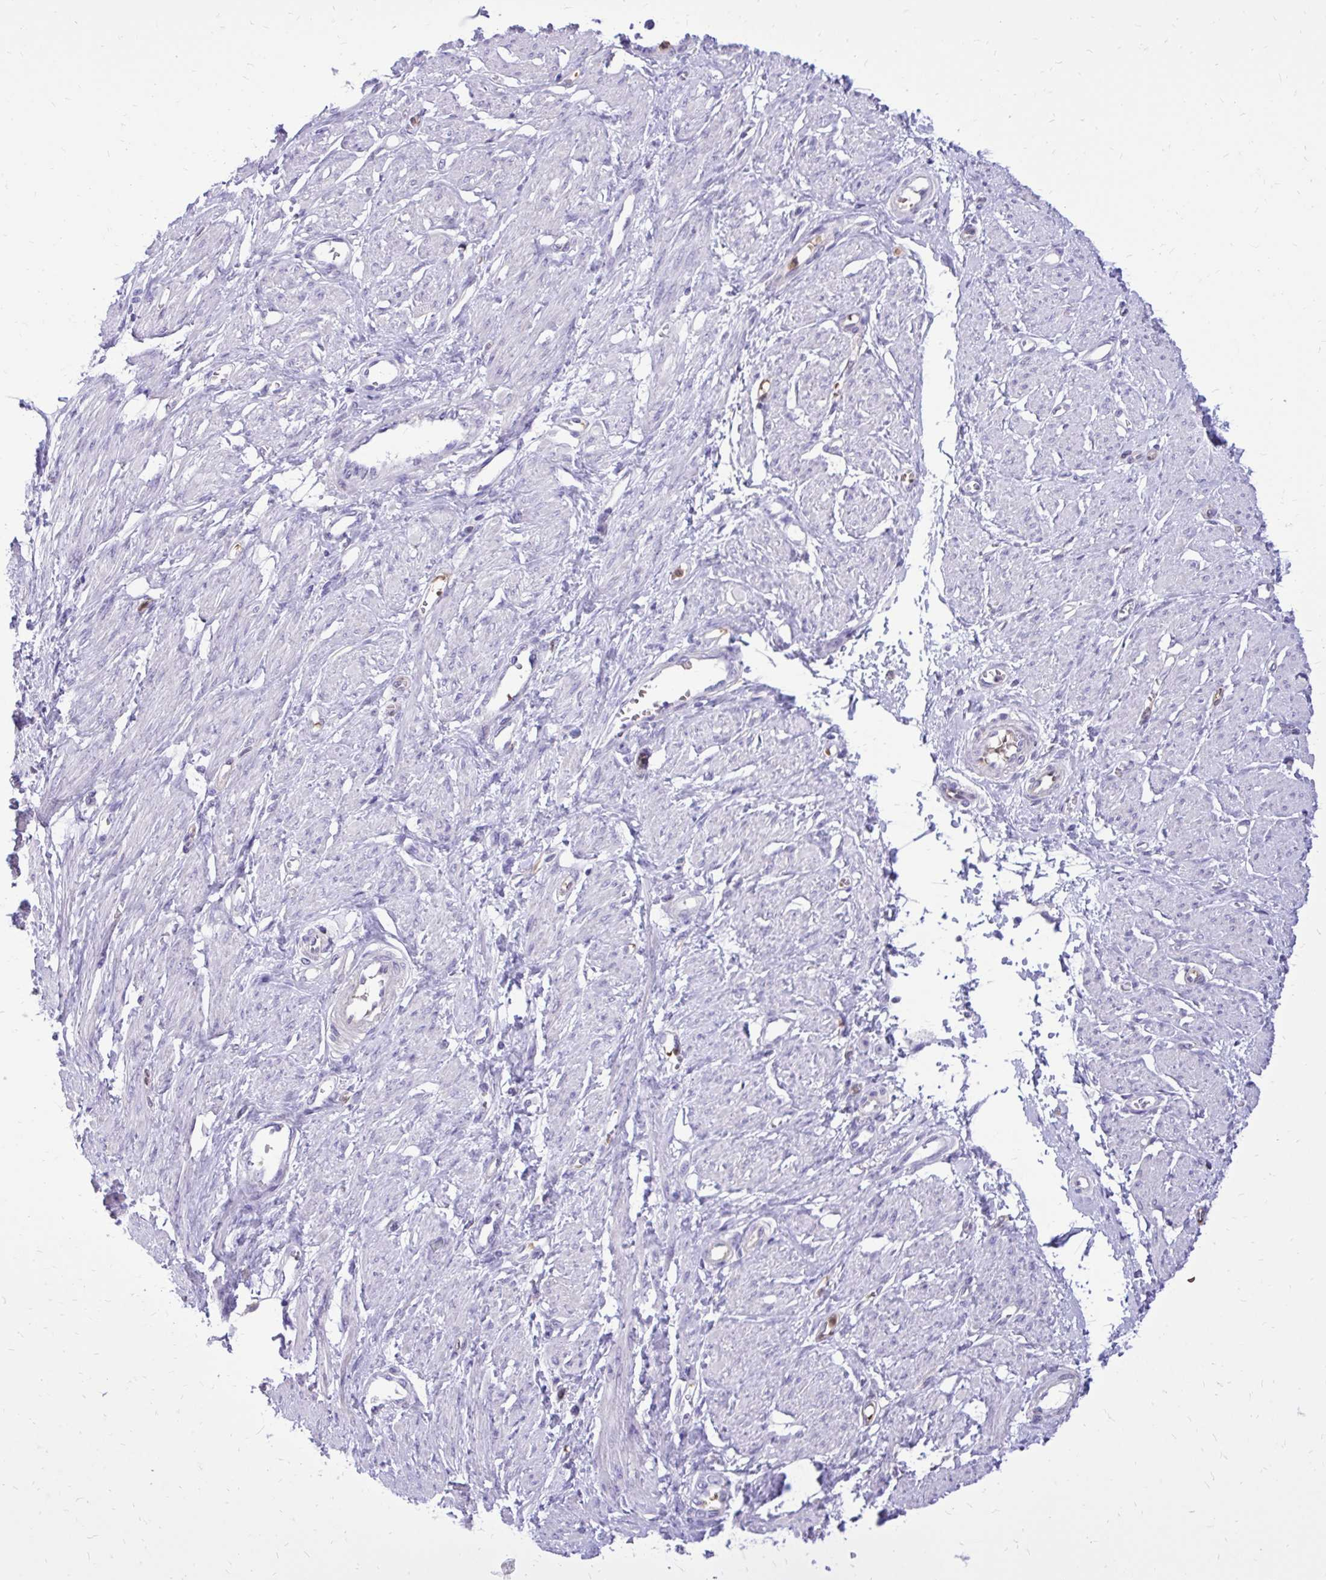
{"staining": {"intensity": "negative", "quantity": "none", "location": "none"}, "tissue": "smooth muscle", "cell_type": "Smooth muscle cells", "image_type": "normal", "snomed": [{"axis": "morphology", "description": "Normal tissue, NOS"}, {"axis": "topography", "description": "Smooth muscle"}, {"axis": "topography", "description": "Uterus"}], "caption": "Immunohistochemistry micrograph of benign smooth muscle: smooth muscle stained with DAB (3,3'-diaminobenzidine) exhibits no significant protein expression in smooth muscle cells.", "gene": "CAT", "patient": {"sex": "female", "age": 39}}